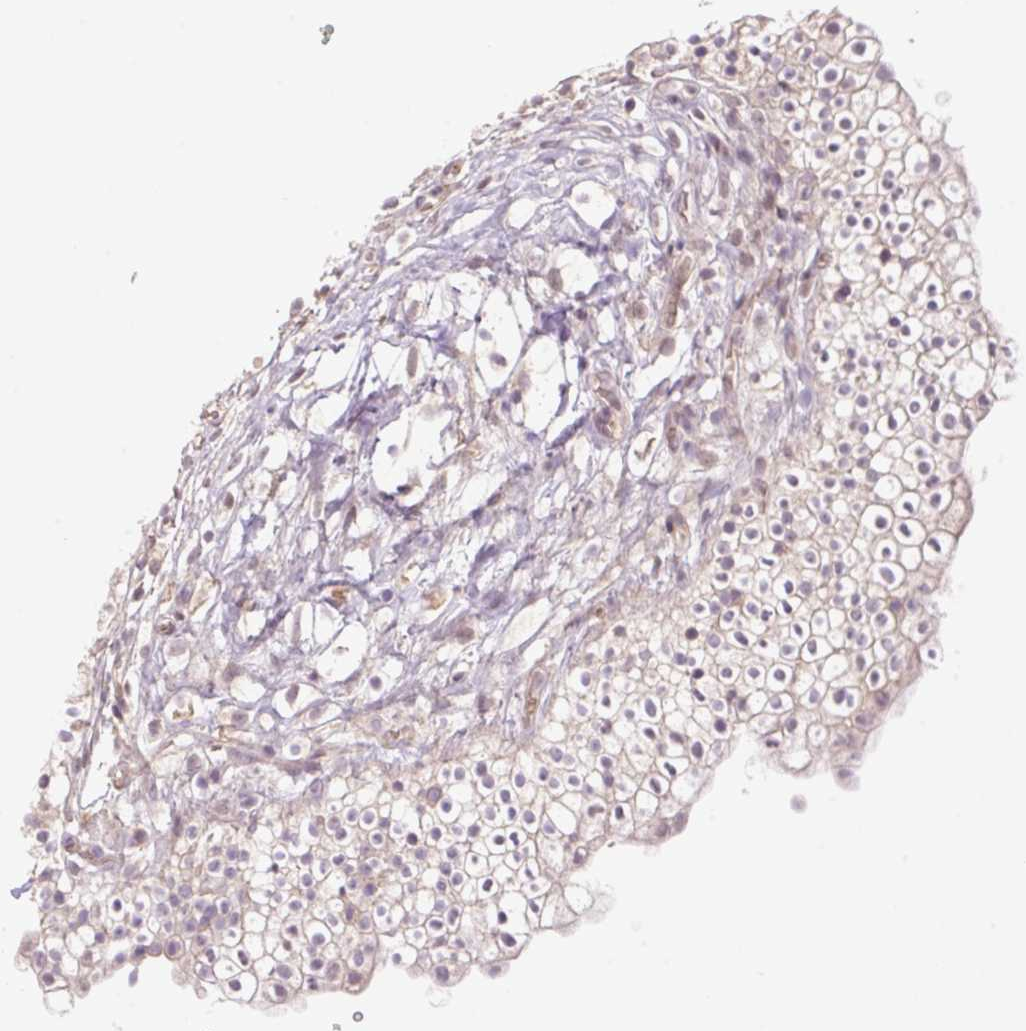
{"staining": {"intensity": "weak", "quantity": "25%-75%", "location": "cytoplasmic/membranous"}, "tissue": "urinary bladder", "cell_type": "Urothelial cells", "image_type": "normal", "snomed": [{"axis": "morphology", "description": "Normal tissue, NOS"}, {"axis": "topography", "description": "Urinary bladder"}, {"axis": "topography", "description": "Peripheral nerve tissue"}], "caption": "This histopathology image shows immunohistochemistry (IHC) staining of unremarkable urinary bladder, with low weak cytoplasmic/membranous positivity in approximately 25%-75% of urothelial cells.", "gene": "HABP4", "patient": {"sex": "male", "age": 55}}